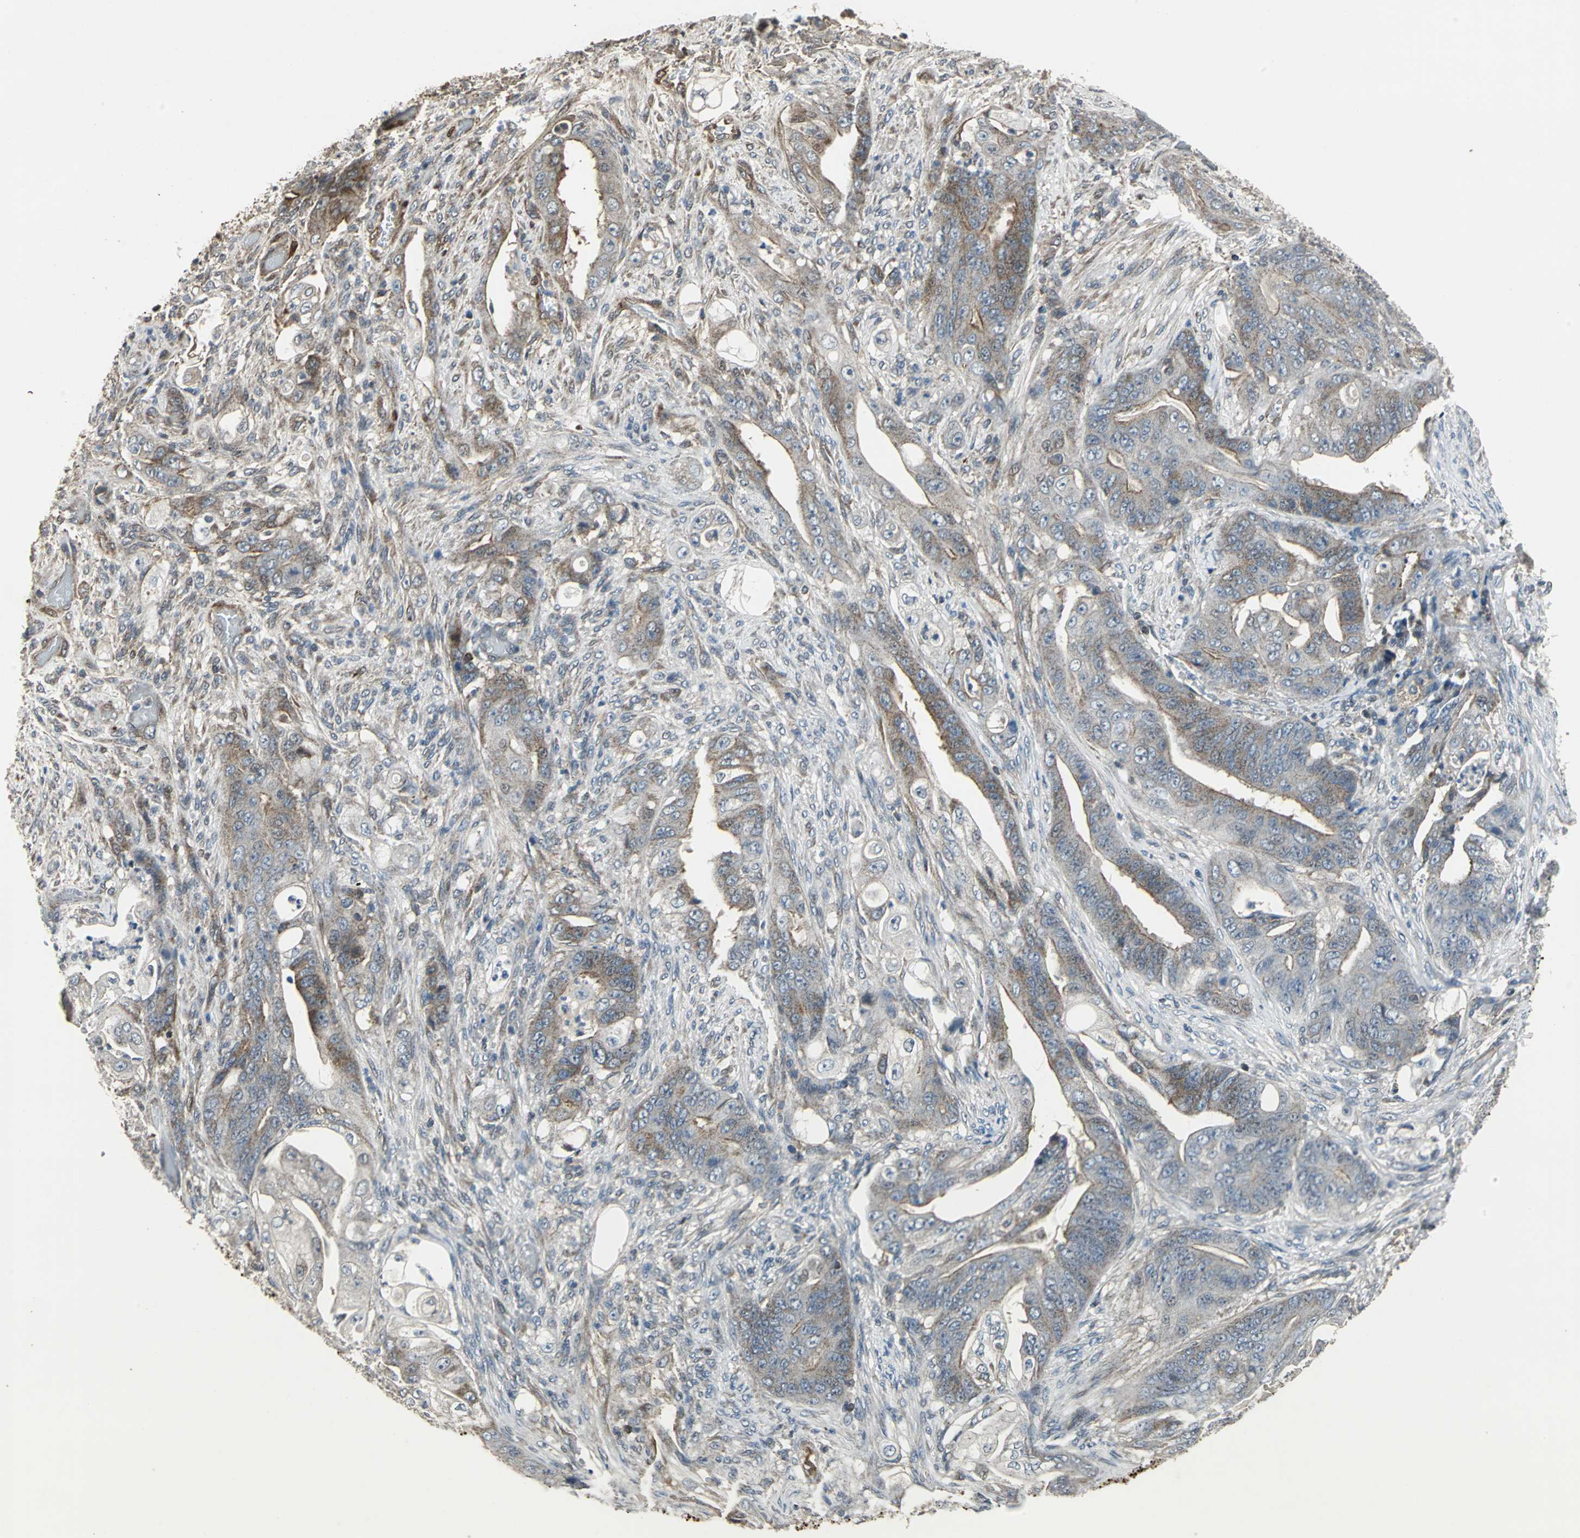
{"staining": {"intensity": "weak", "quantity": "25%-75%", "location": "cytoplasmic/membranous"}, "tissue": "stomach cancer", "cell_type": "Tumor cells", "image_type": "cancer", "snomed": [{"axis": "morphology", "description": "Adenocarcinoma, NOS"}, {"axis": "topography", "description": "Stomach"}], "caption": "Weak cytoplasmic/membranous expression is seen in approximately 25%-75% of tumor cells in stomach adenocarcinoma.", "gene": "DNAJB4", "patient": {"sex": "female", "age": 73}}